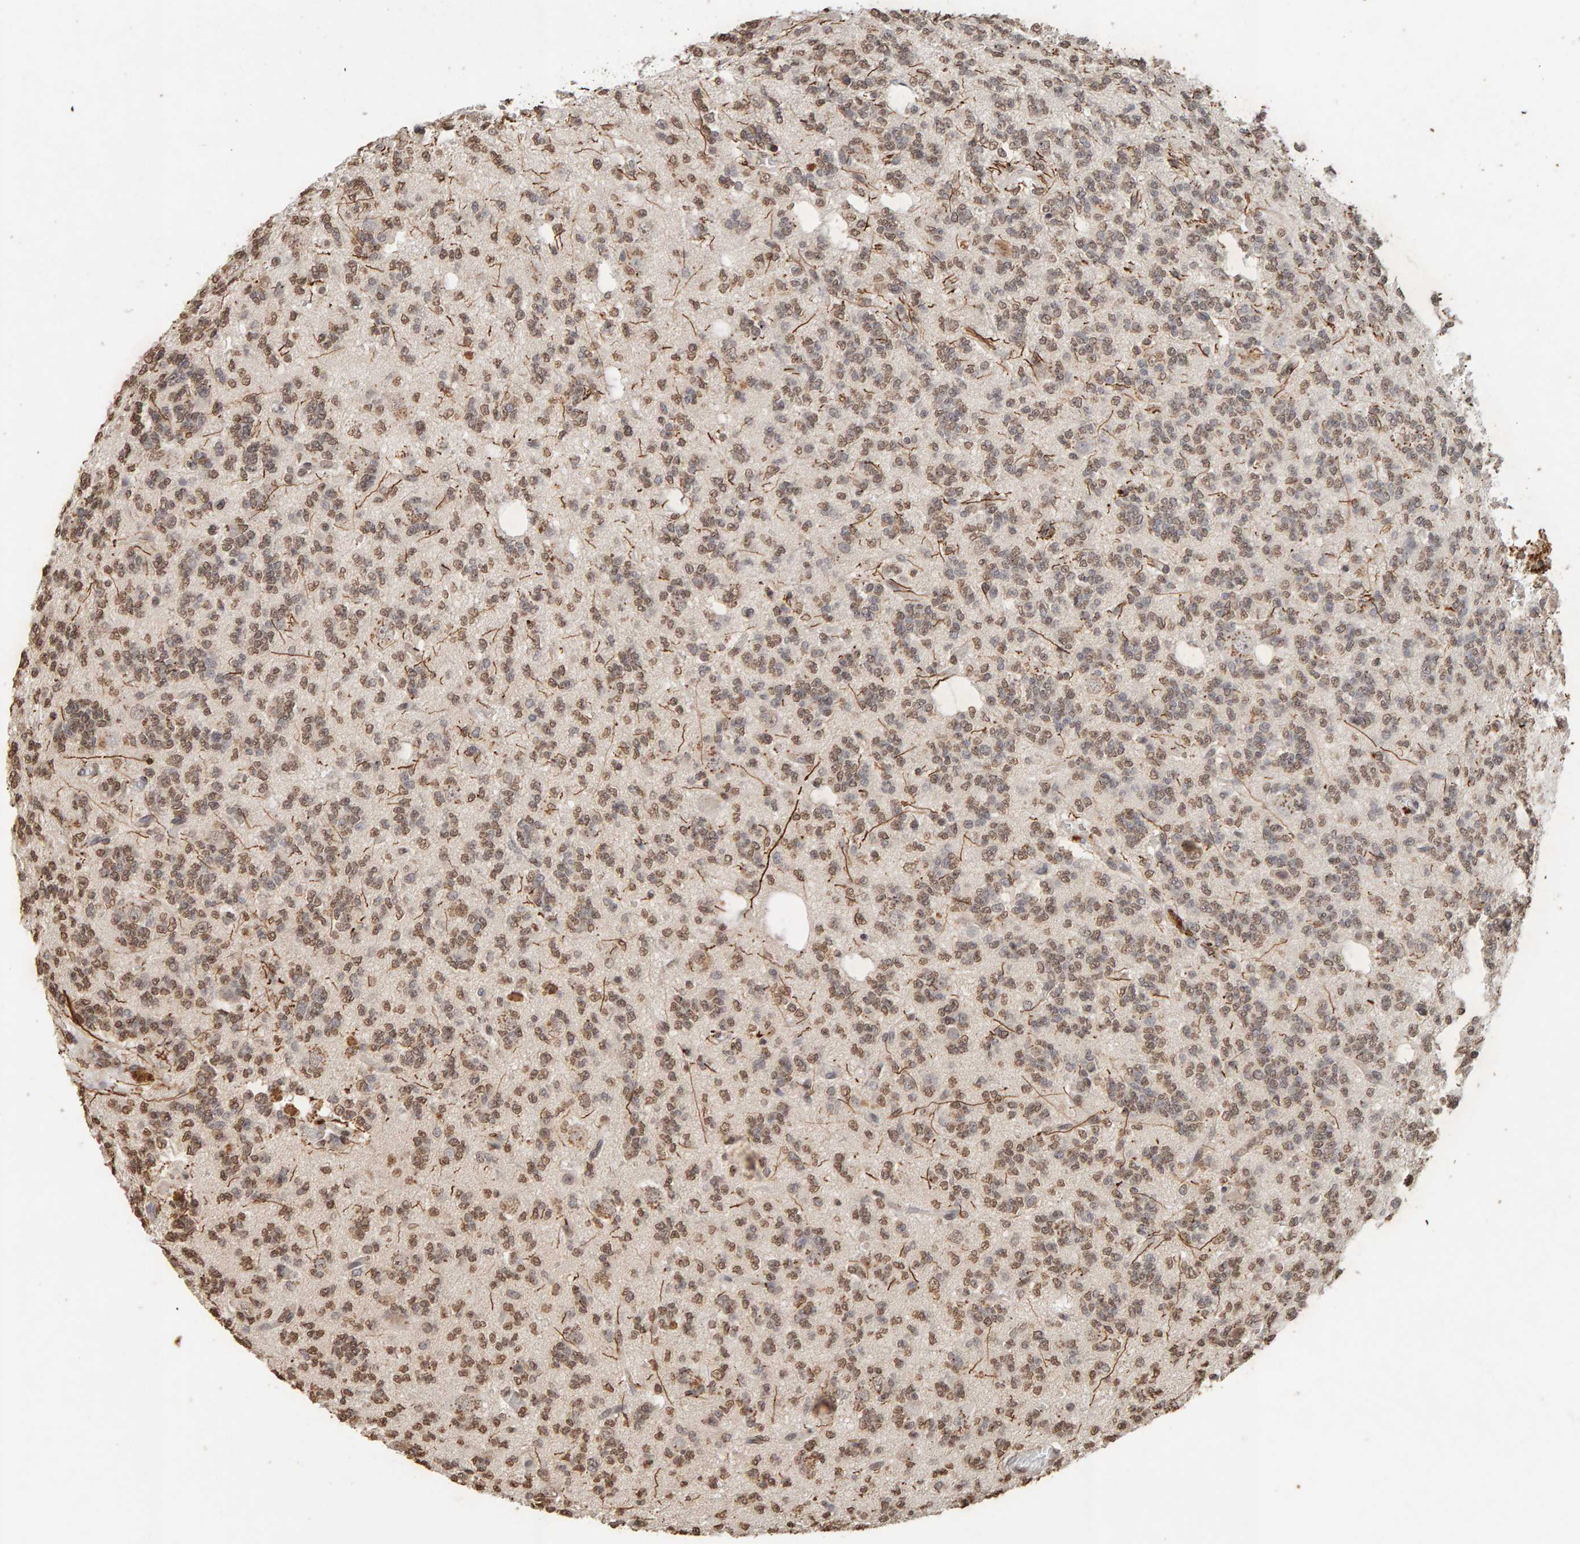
{"staining": {"intensity": "moderate", "quantity": ">75%", "location": "nuclear"}, "tissue": "glioma", "cell_type": "Tumor cells", "image_type": "cancer", "snomed": [{"axis": "morphology", "description": "Glioma, malignant, Low grade"}, {"axis": "topography", "description": "Brain"}], "caption": "Human glioma stained with a protein marker shows moderate staining in tumor cells.", "gene": "DNAJB5", "patient": {"sex": "male", "age": 38}}